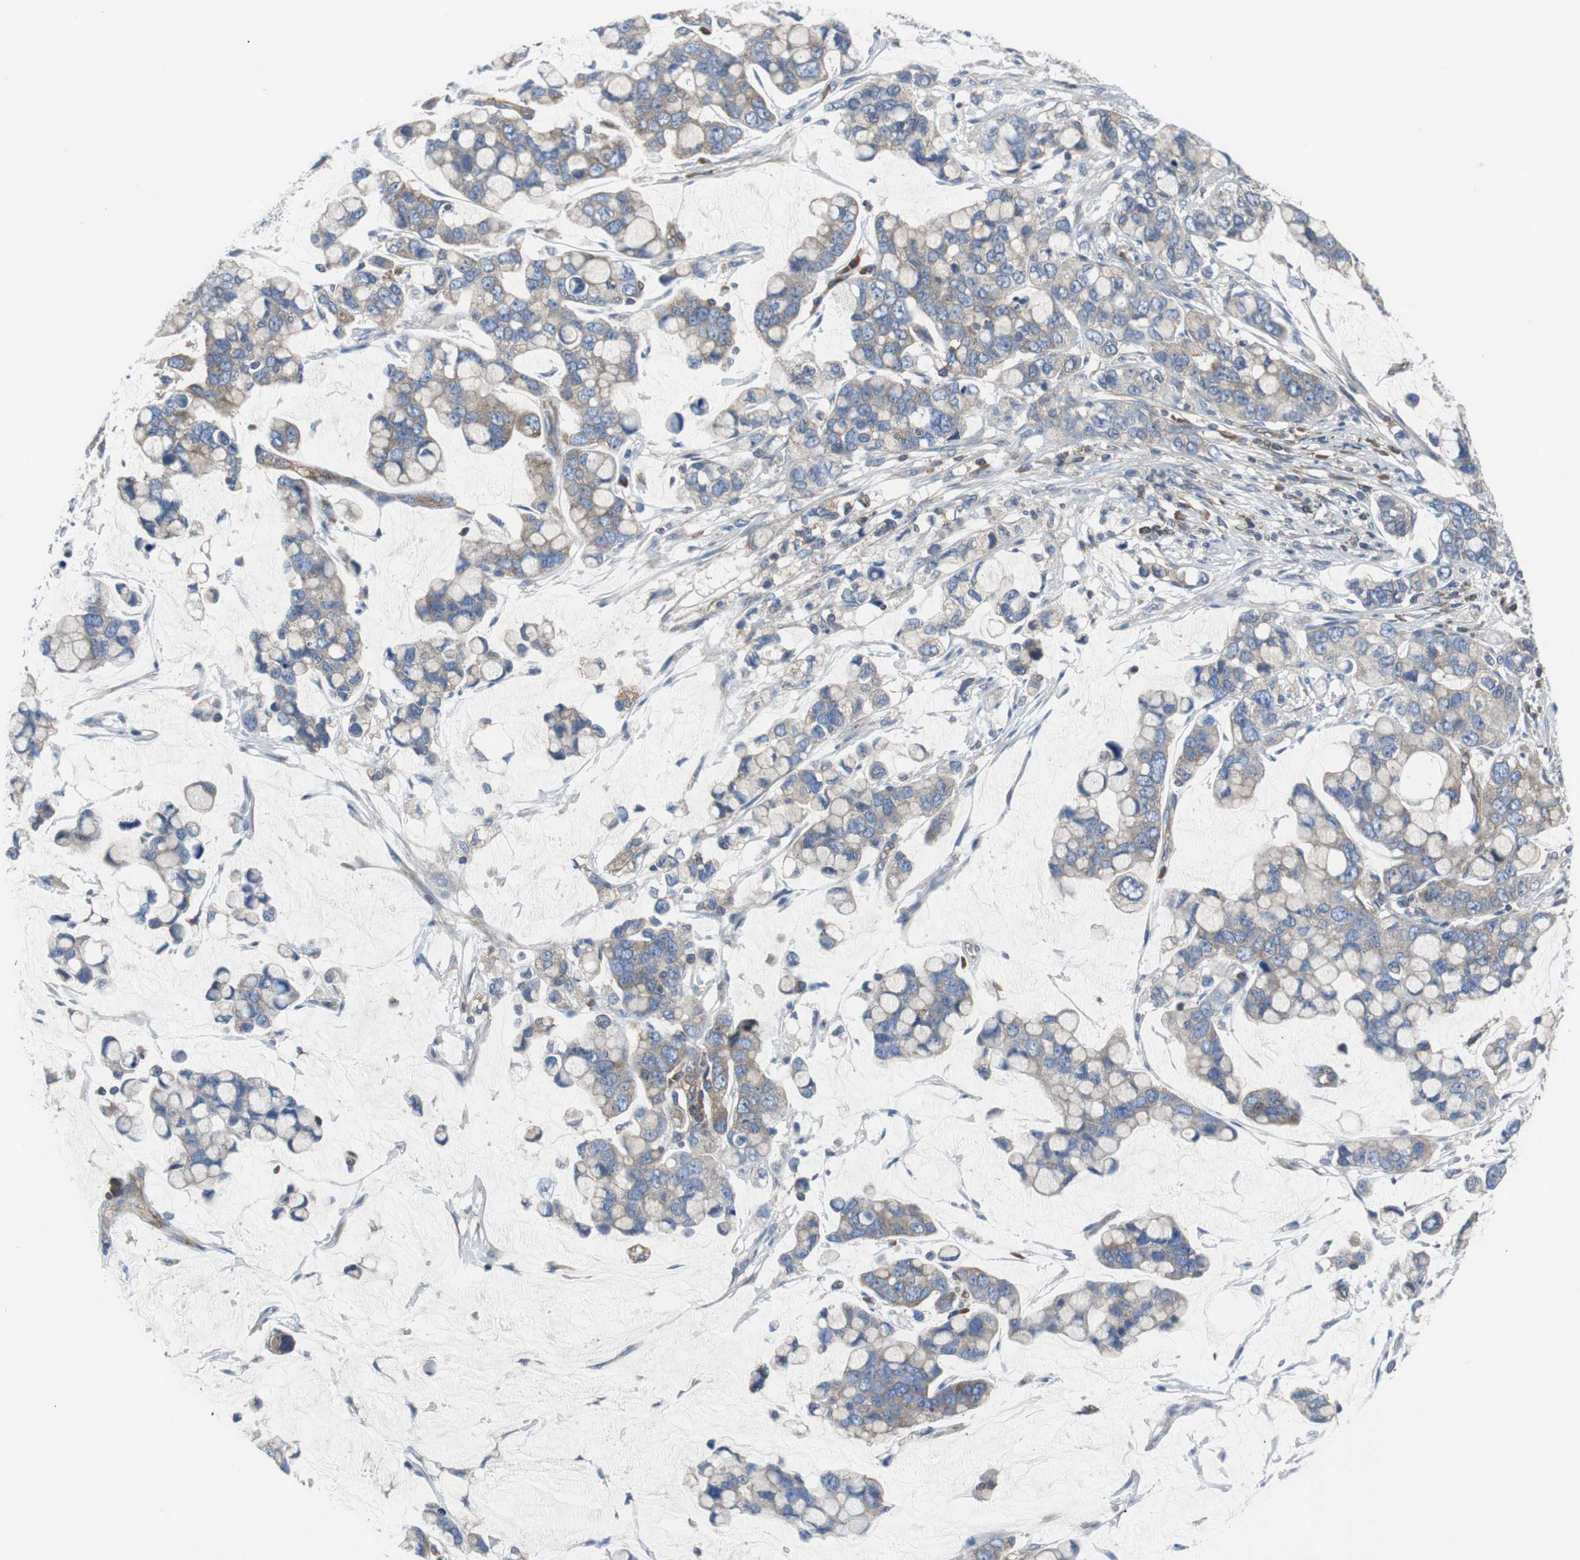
{"staining": {"intensity": "weak", "quantity": ">75%", "location": "cytoplasmic/membranous"}, "tissue": "stomach cancer", "cell_type": "Tumor cells", "image_type": "cancer", "snomed": [{"axis": "morphology", "description": "Adenocarcinoma, NOS"}, {"axis": "topography", "description": "Stomach, lower"}], "caption": "A brown stain shows weak cytoplasmic/membranous staining of a protein in stomach cancer (adenocarcinoma) tumor cells.", "gene": "BRAF", "patient": {"sex": "male", "age": 84}}